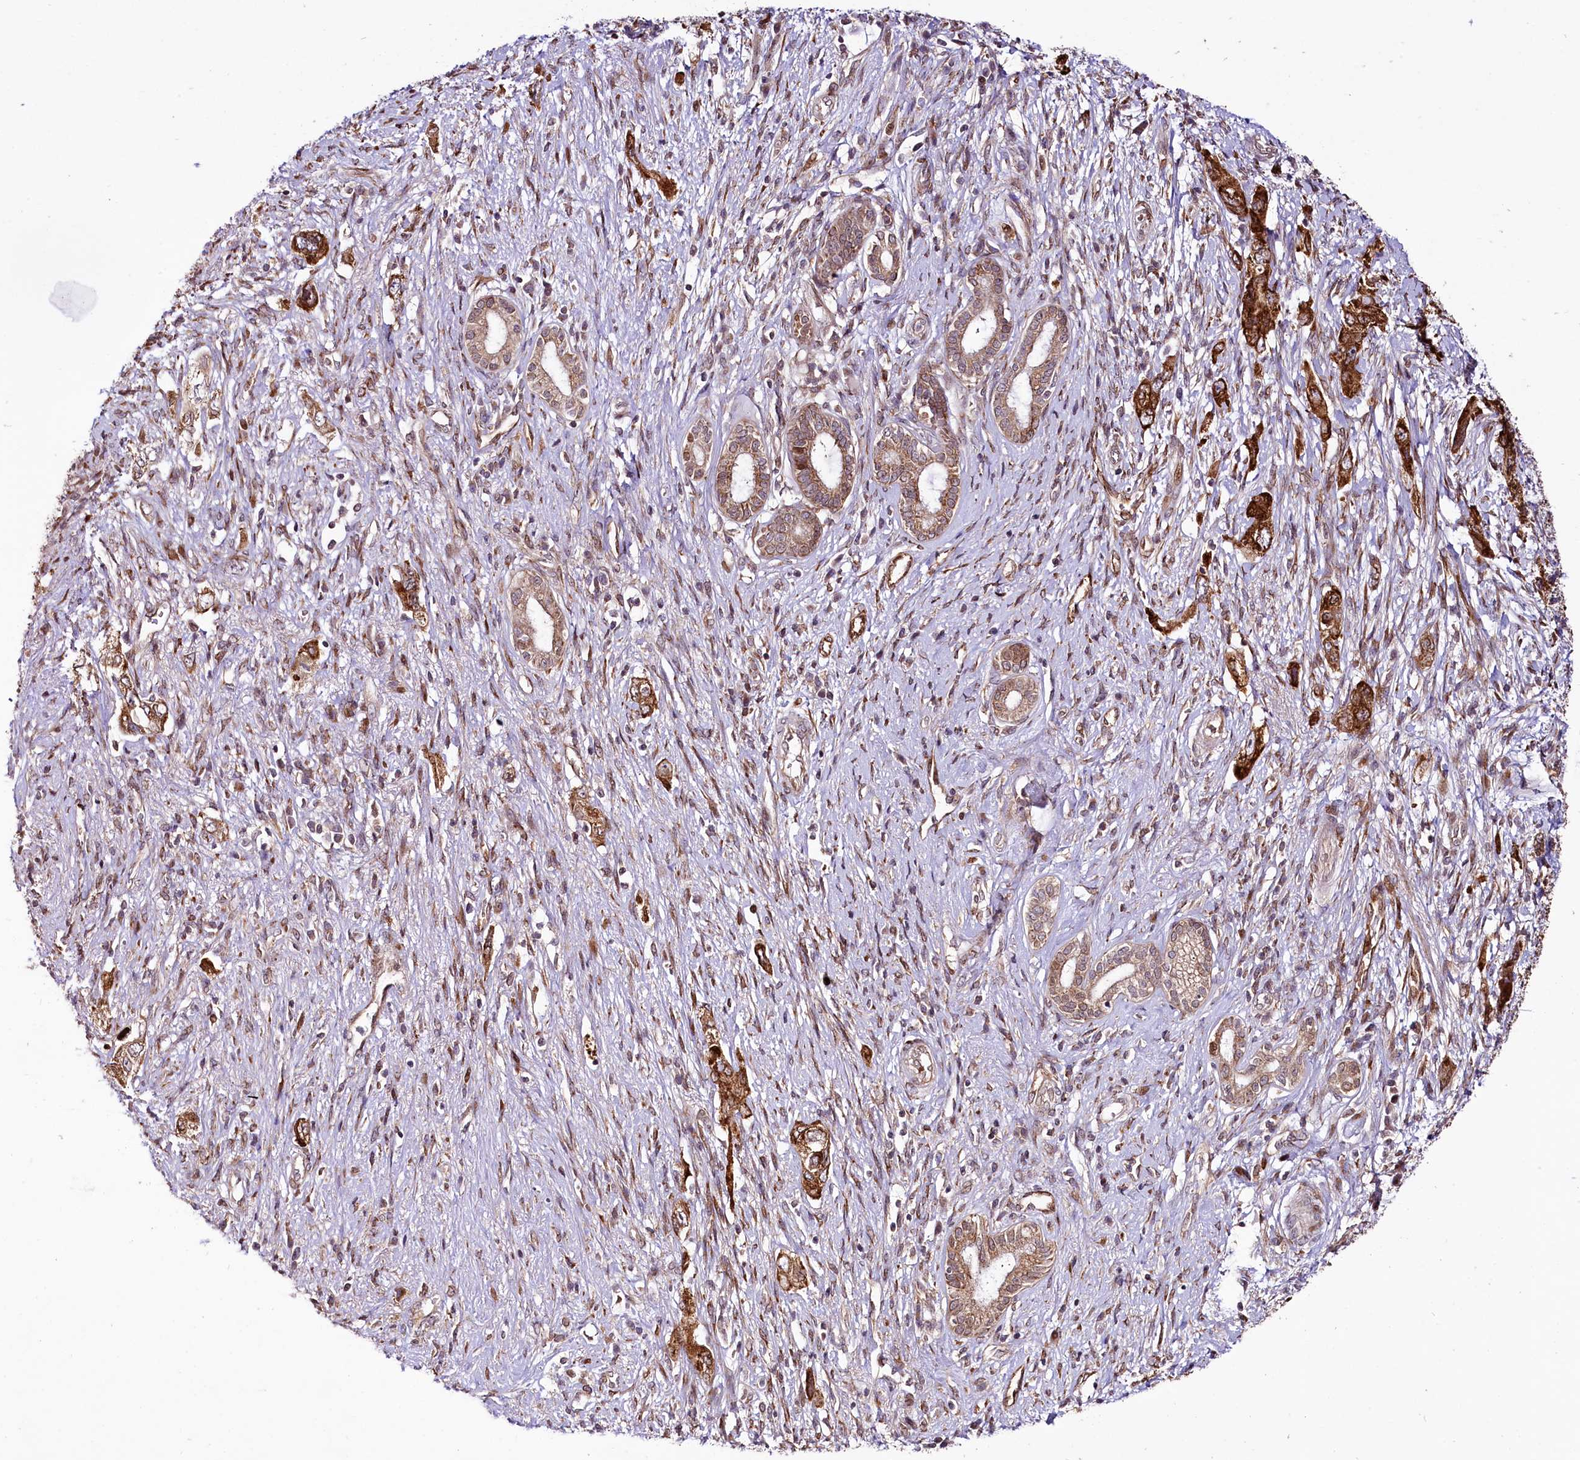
{"staining": {"intensity": "strong", "quantity": "25%-75%", "location": "cytoplasmic/membranous,nuclear"}, "tissue": "pancreatic cancer", "cell_type": "Tumor cells", "image_type": "cancer", "snomed": [{"axis": "morphology", "description": "Adenocarcinoma, NOS"}, {"axis": "topography", "description": "Pancreas"}], "caption": "Tumor cells show high levels of strong cytoplasmic/membranous and nuclear staining in approximately 25%-75% of cells in human adenocarcinoma (pancreatic). (IHC, brightfield microscopy, high magnification).", "gene": "CUTC", "patient": {"sex": "female", "age": 73}}